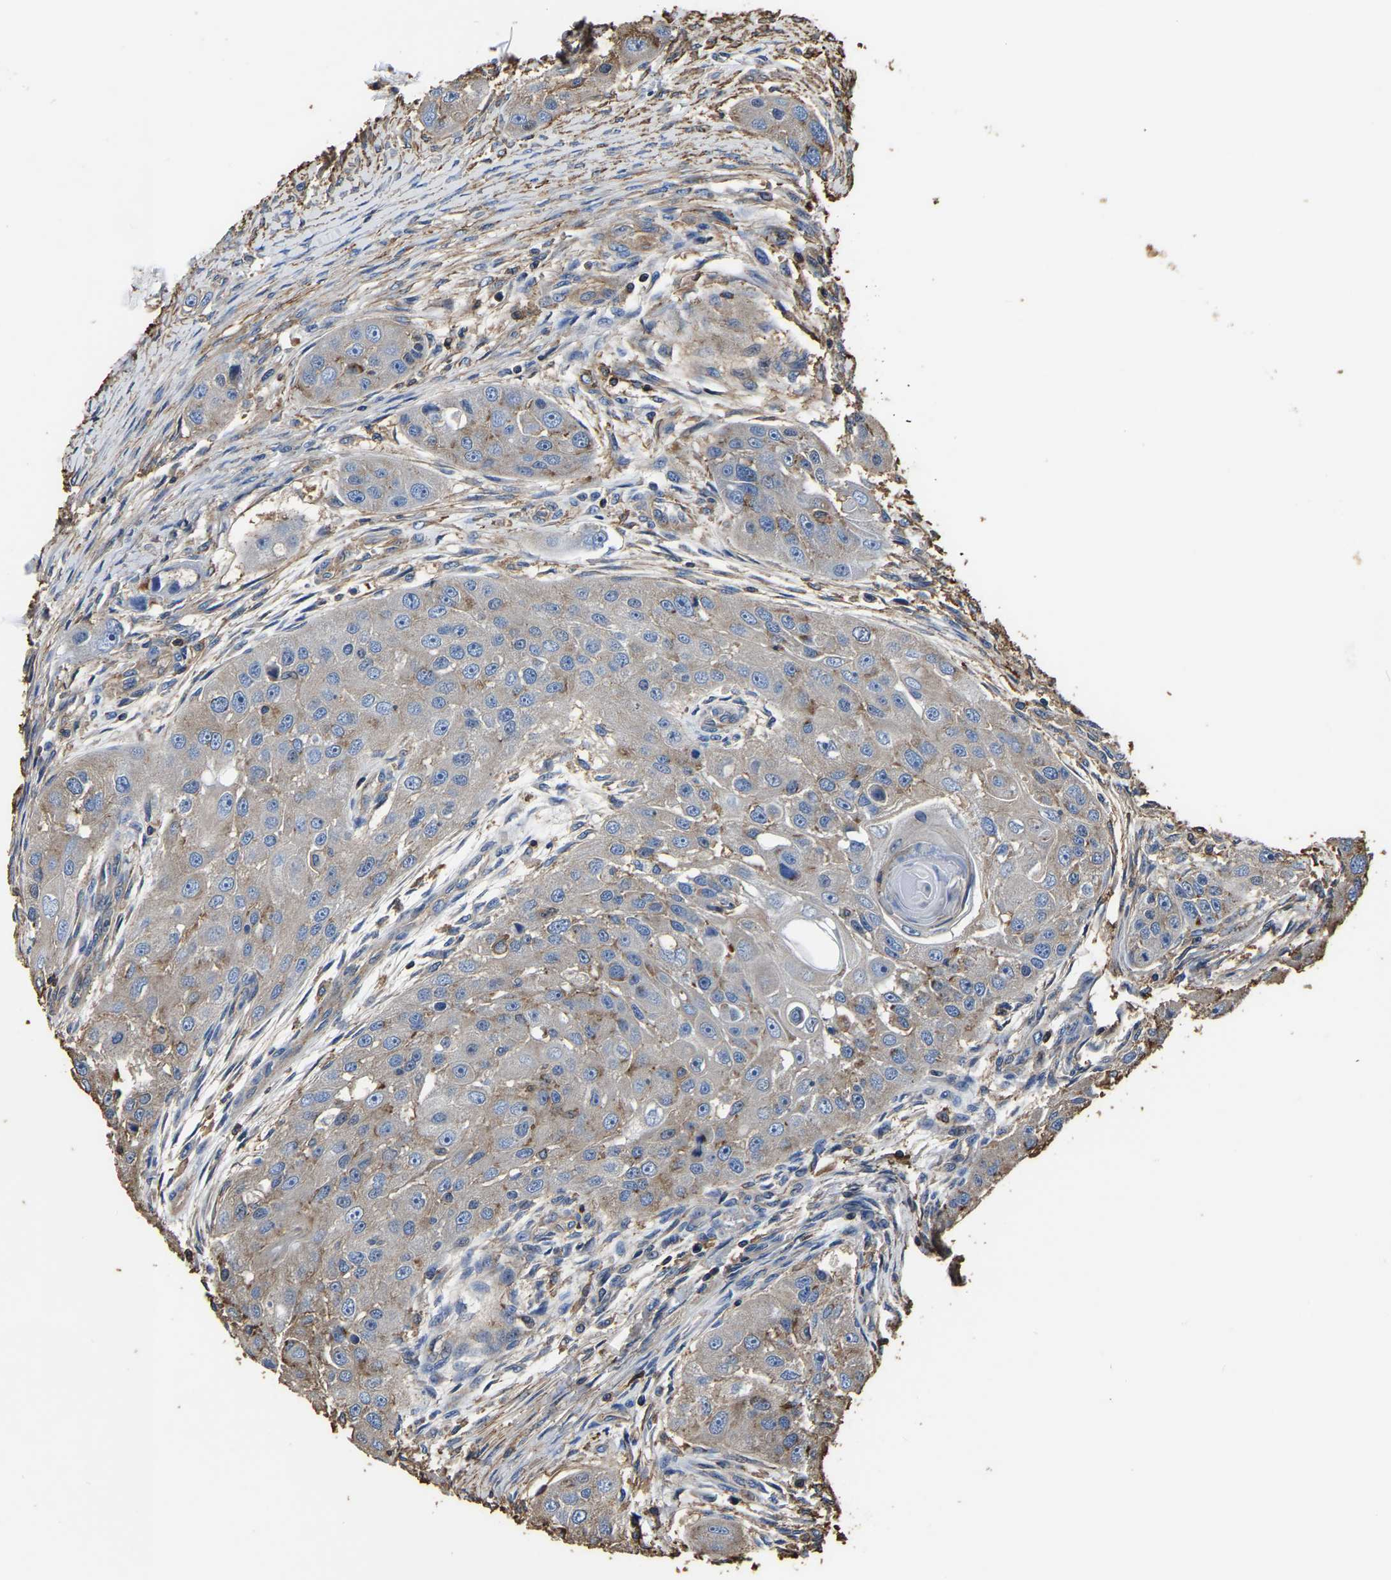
{"staining": {"intensity": "weak", "quantity": ">75%", "location": "cytoplasmic/membranous"}, "tissue": "head and neck cancer", "cell_type": "Tumor cells", "image_type": "cancer", "snomed": [{"axis": "morphology", "description": "Normal tissue, NOS"}, {"axis": "morphology", "description": "Squamous cell carcinoma, NOS"}, {"axis": "topography", "description": "Skeletal muscle"}, {"axis": "topography", "description": "Head-Neck"}], "caption": "Weak cytoplasmic/membranous expression for a protein is seen in about >75% of tumor cells of head and neck cancer using immunohistochemistry.", "gene": "ARMT1", "patient": {"sex": "male", "age": 51}}